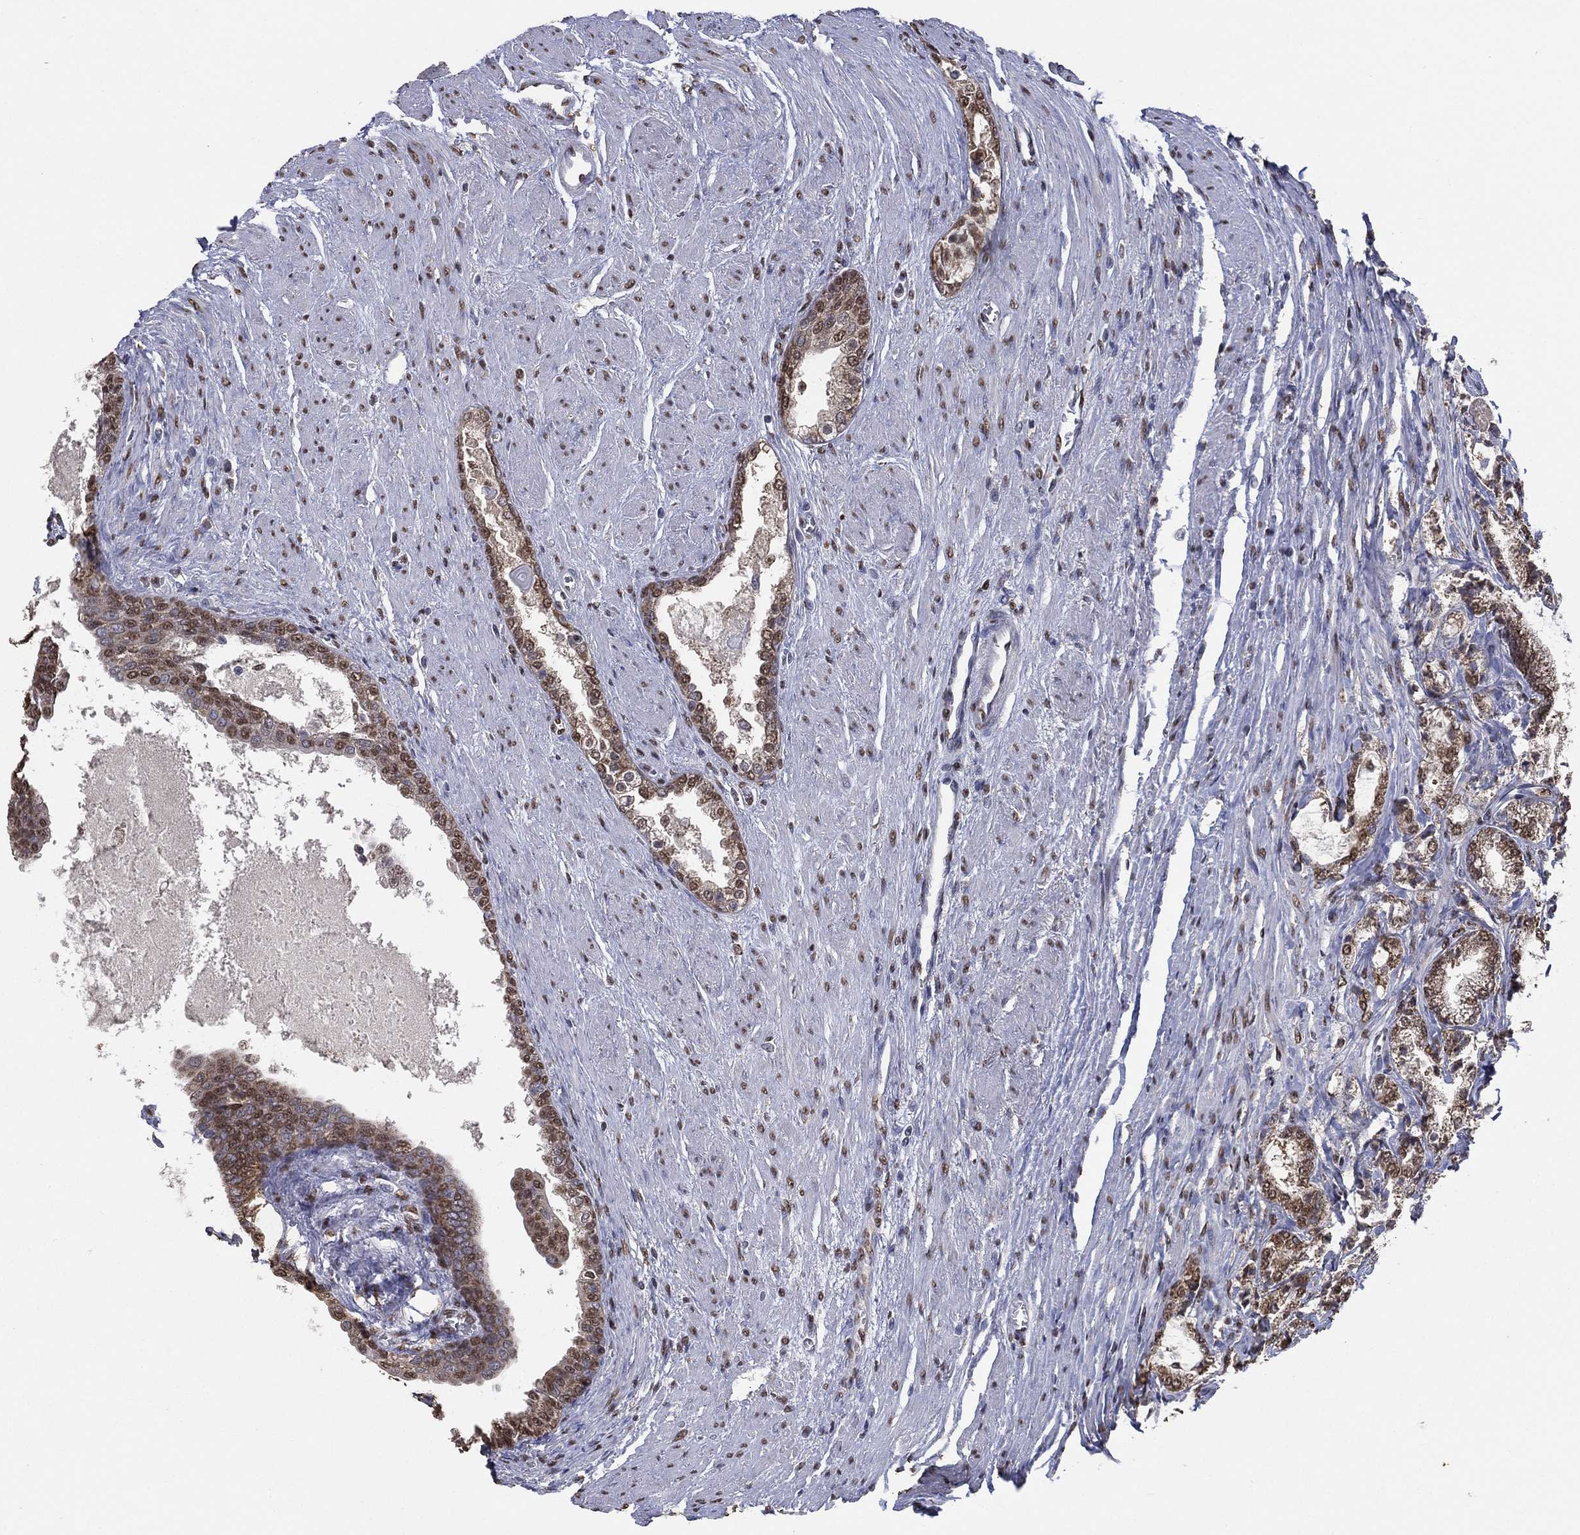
{"staining": {"intensity": "moderate", "quantity": "<25%", "location": "cytoplasmic/membranous,nuclear"}, "tissue": "prostate cancer", "cell_type": "Tumor cells", "image_type": "cancer", "snomed": [{"axis": "morphology", "description": "Adenocarcinoma, NOS"}, {"axis": "topography", "description": "Prostate and seminal vesicle, NOS"}, {"axis": "topography", "description": "Prostate"}], "caption": "Brown immunohistochemical staining in prostate adenocarcinoma demonstrates moderate cytoplasmic/membranous and nuclear expression in approximately <25% of tumor cells.", "gene": "ALDH7A1", "patient": {"sex": "male", "age": 62}}